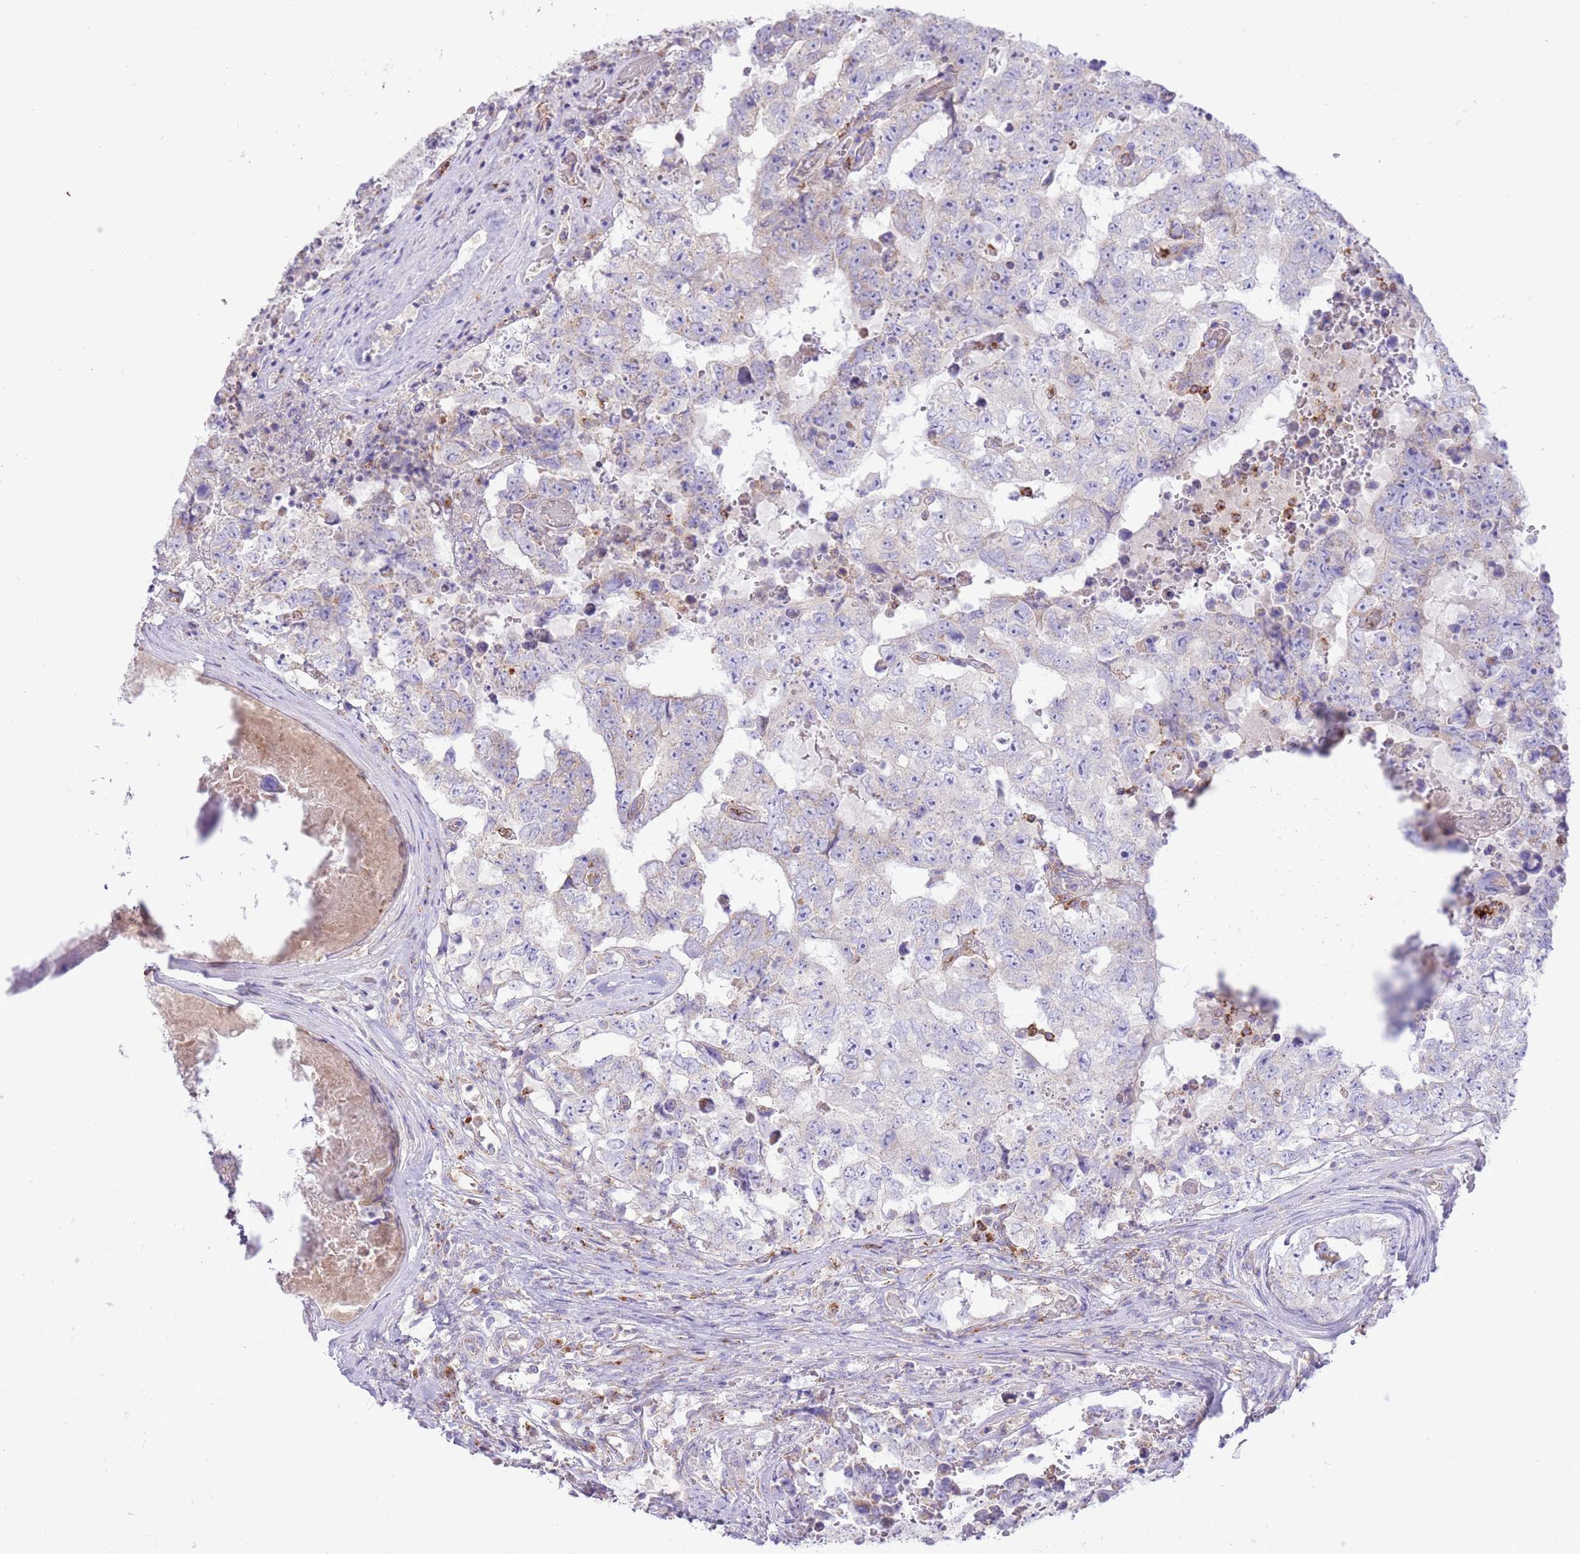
{"staining": {"intensity": "negative", "quantity": "none", "location": "none"}, "tissue": "testis cancer", "cell_type": "Tumor cells", "image_type": "cancer", "snomed": [{"axis": "morphology", "description": "Normal tissue, NOS"}, {"axis": "morphology", "description": "Carcinoma, Embryonal, NOS"}, {"axis": "topography", "description": "Testis"}, {"axis": "topography", "description": "Epididymis"}], "caption": "Image shows no significant protein positivity in tumor cells of testis cancer (embryonal carcinoma). (Brightfield microscopy of DAB (3,3'-diaminobenzidine) immunohistochemistry at high magnification).", "gene": "OAZ2", "patient": {"sex": "male", "age": 25}}